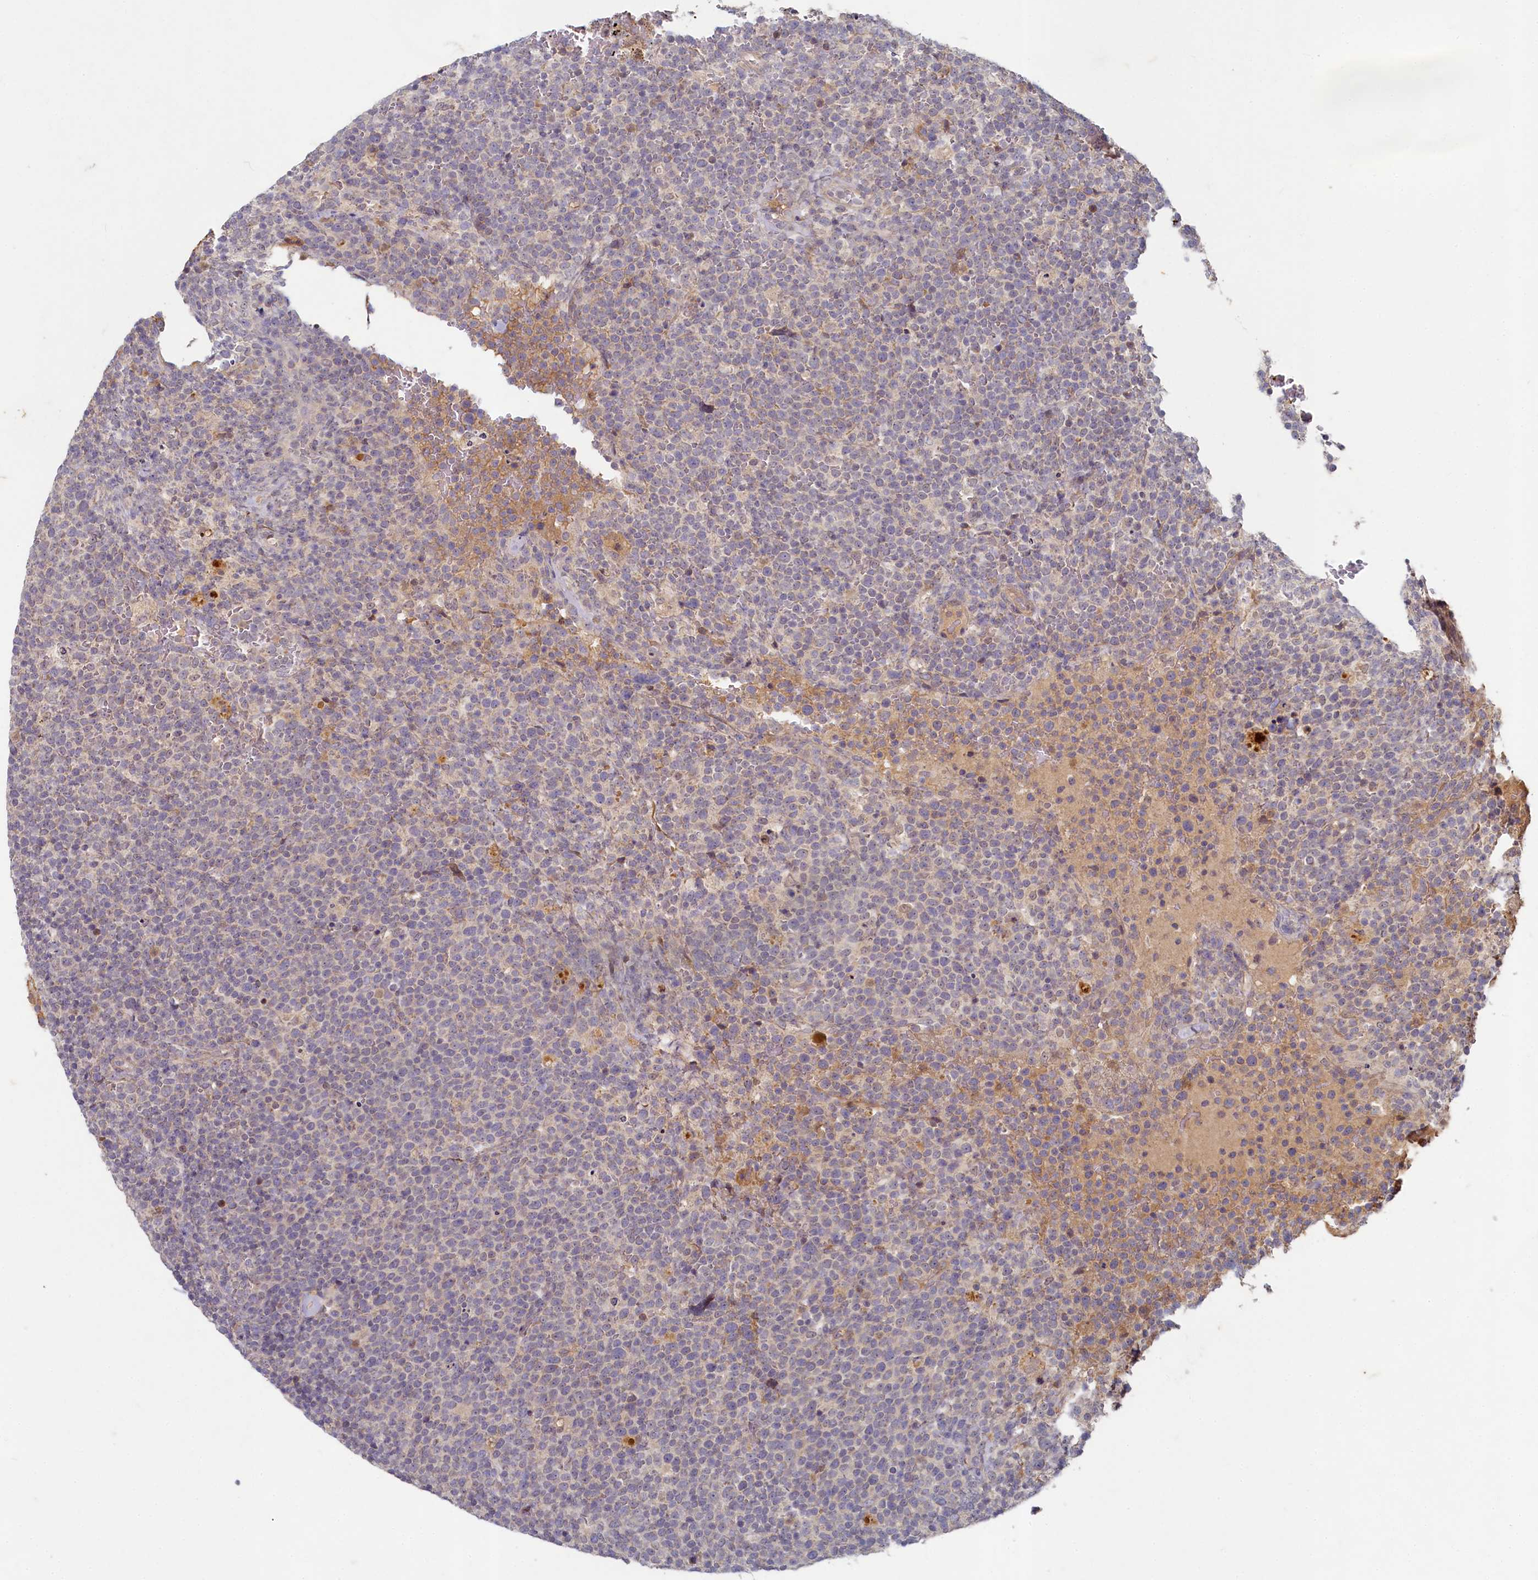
{"staining": {"intensity": "negative", "quantity": "none", "location": "none"}, "tissue": "lymphoma", "cell_type": "Tumor cells", "image_type": "cancer", "snomed": [{"axis": "morphology", "description": "Malignant lymphoma, non-Hodgkin's type, High grade"}, {"axis": "topography", "description": "Lymph node"}], "caption": "High power microscopy micrograph of an IHC image of lymphoma, revealing no significant staining in tumor cells.", "gene": "HERC3", "patient": {"sex": "male", "age": 61}}